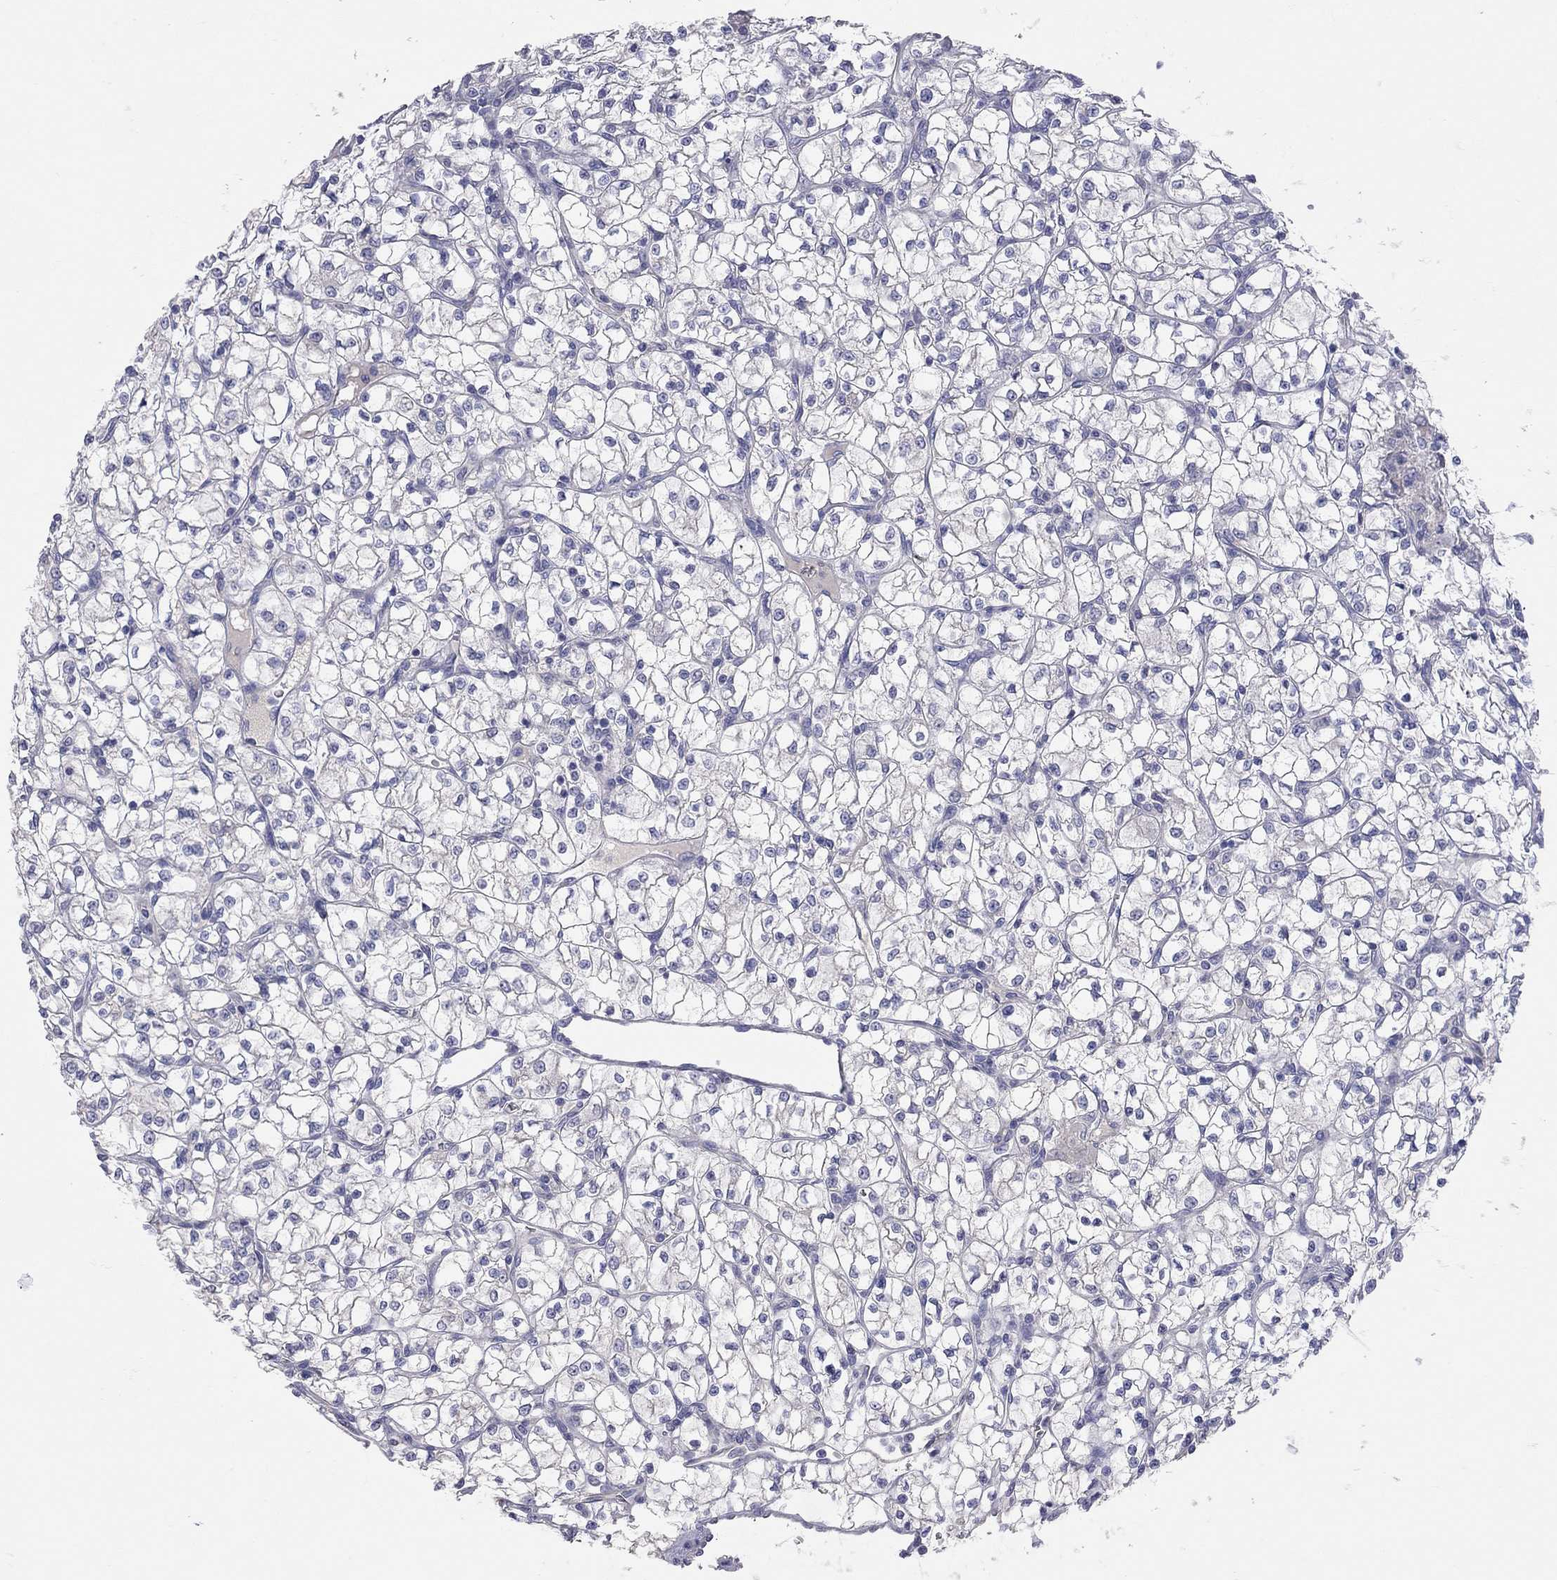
{"staining": {"intensity": "negative", "quantity": "none", "location": "none"}, "tissue": "renal cancer", "cell_type": "Tumor cells", "image_type": "cancer", "snomed": [{"axis": "morphology", "description": "Adenocarcinoma, NOS"}, {"axis": "topography", "description": "Kidney"}], "caption": "Renal adenocarcinoma stained for a protein using immunohistochemistry displays no expression tumor cells.", "gene": "KCNB1", "patient": {"sex": "female", "age": 64}}